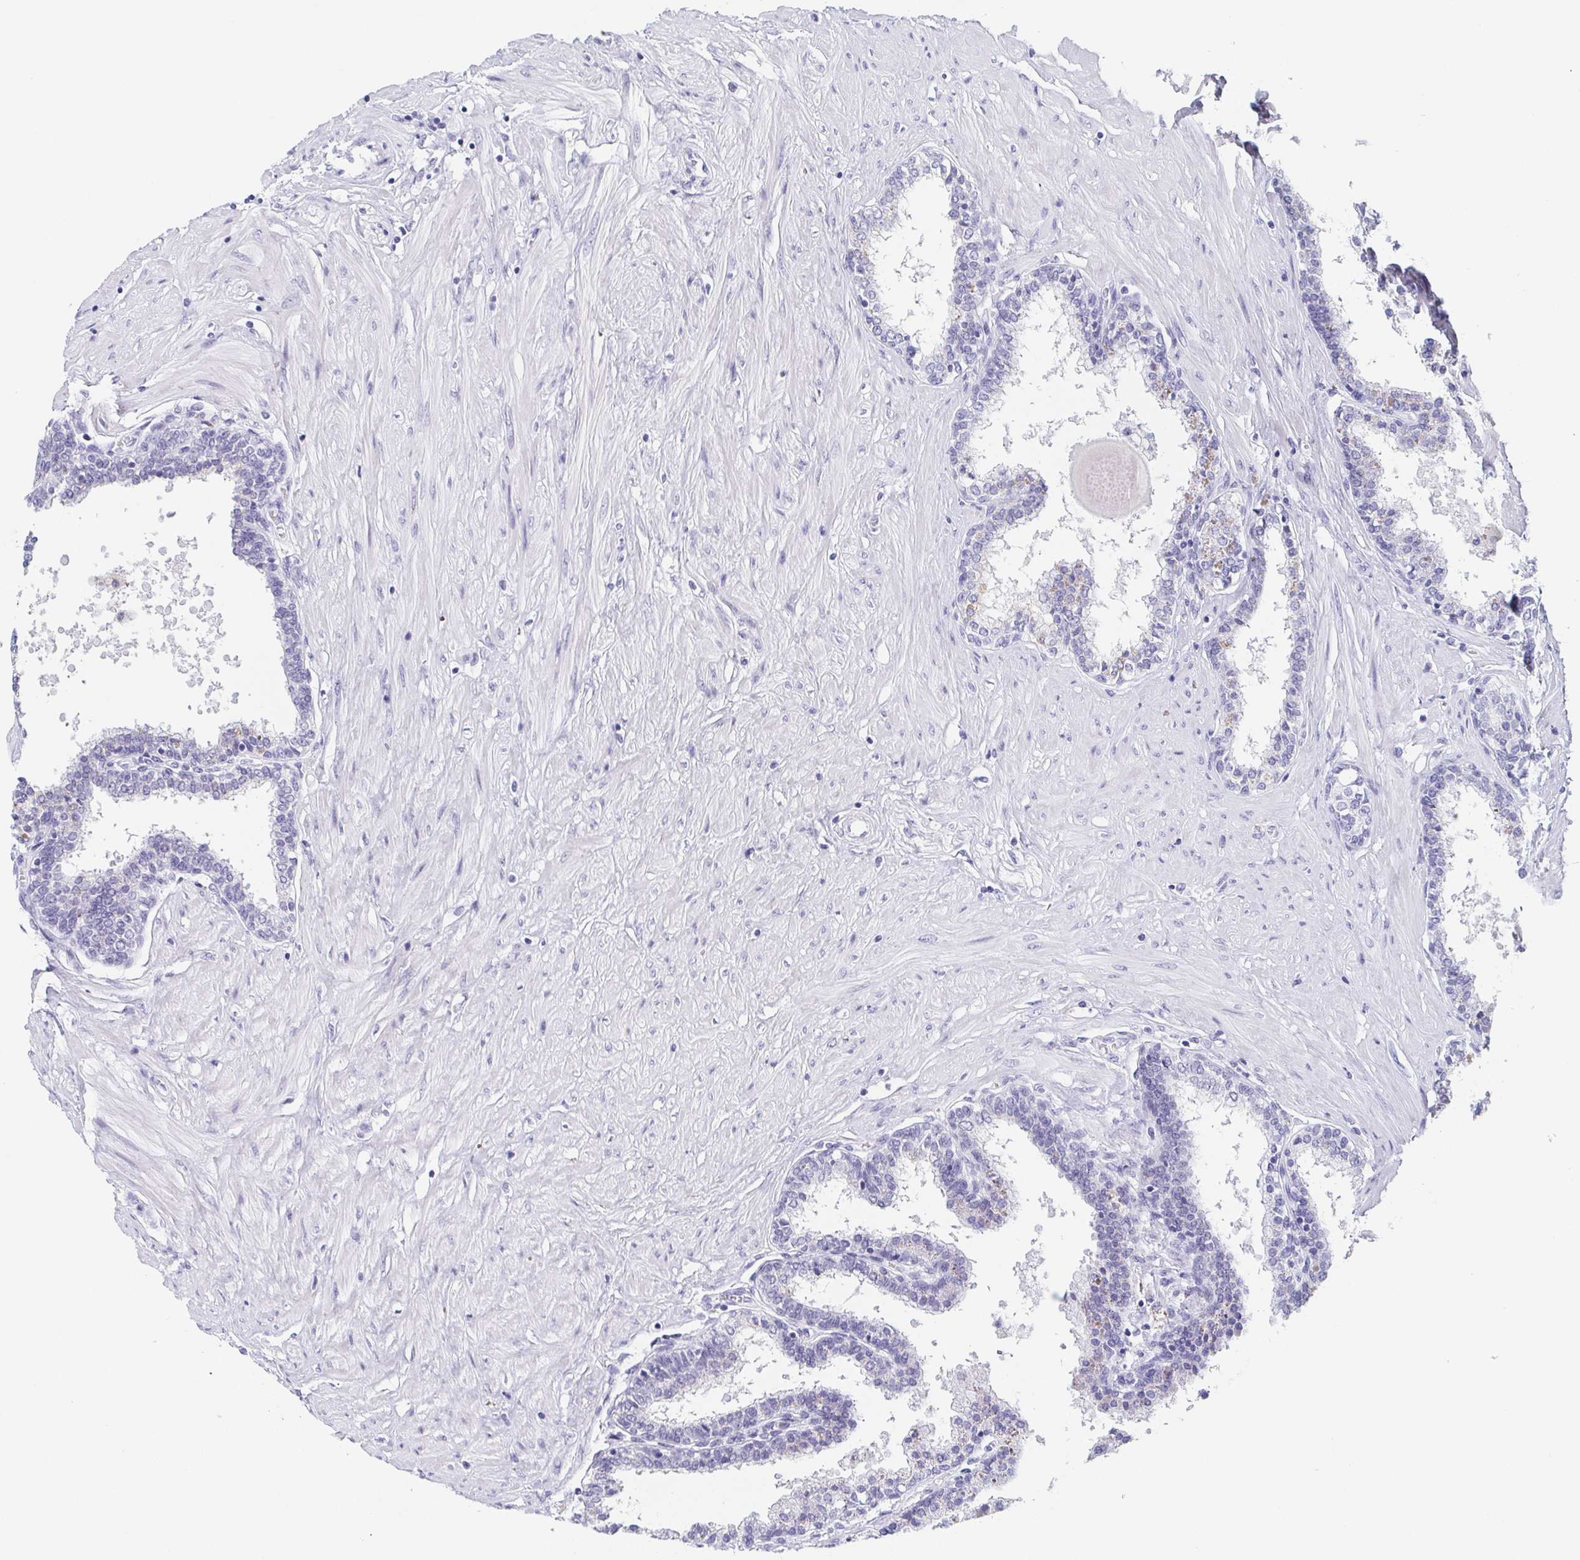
{"staining": {"intensity": "negative", "quantity": "none", "location": "none"}, "tissue": "prostate", "cell_type": "Glandular cells", "image_type": "normal", "snomed": [{"axis": "morphology", "description": "Normal tissue, NOS"}, {"axis": "topography", "description": "Prostate"}], "caption": "Normal prostate was stained to show a protein in brown. There is no significant positivity in glandular cells. (IHC, brightfield microscopy, high magnification).", "gene": "REG4", "patient": {"sex": "male", "age": 55}}